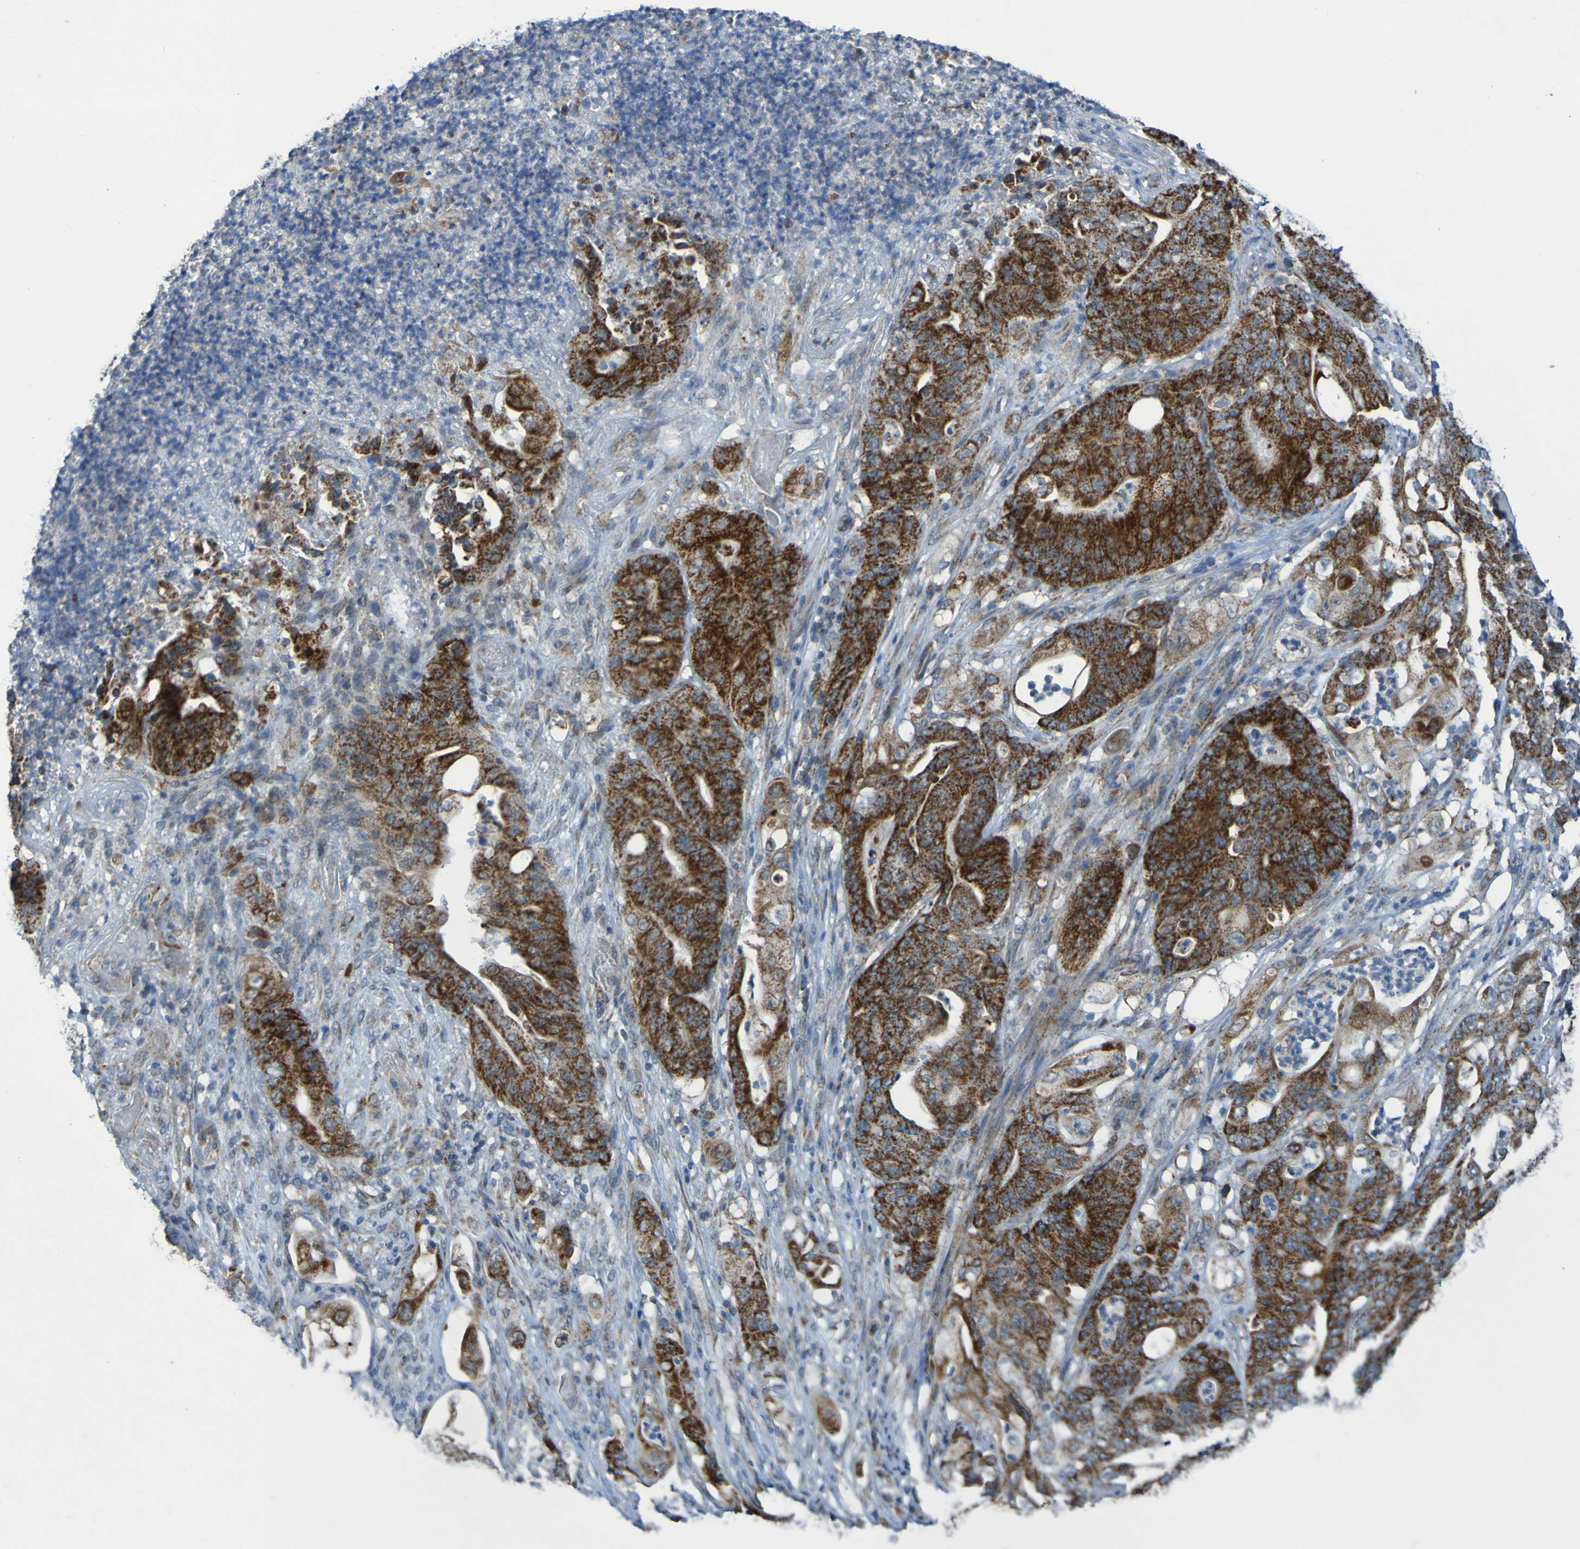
{"staining": {"intensity": "strong", "quantity": ">75%", "location": "cytoplasmic/membranous"}, "tissue": "stomach cancer", "cell_type": "Tumor cells", "image_type": "cancer", "snomed": [{"axis": "morphology", "description": "Adenocarcinoma, NOS"}, {"axis": "topography", "description": "Stomach"}], "caption": "Immunohistochemistry photomicrograph of human adenocarcinoma (stomach) stained for a protein (brown), which demonstrates high levels of strong cytoplasmic/membranous staining in approximately >75% of tumor cells.", "gene": "CCDC51", "patient": {"sex": "female", "age": 73}}